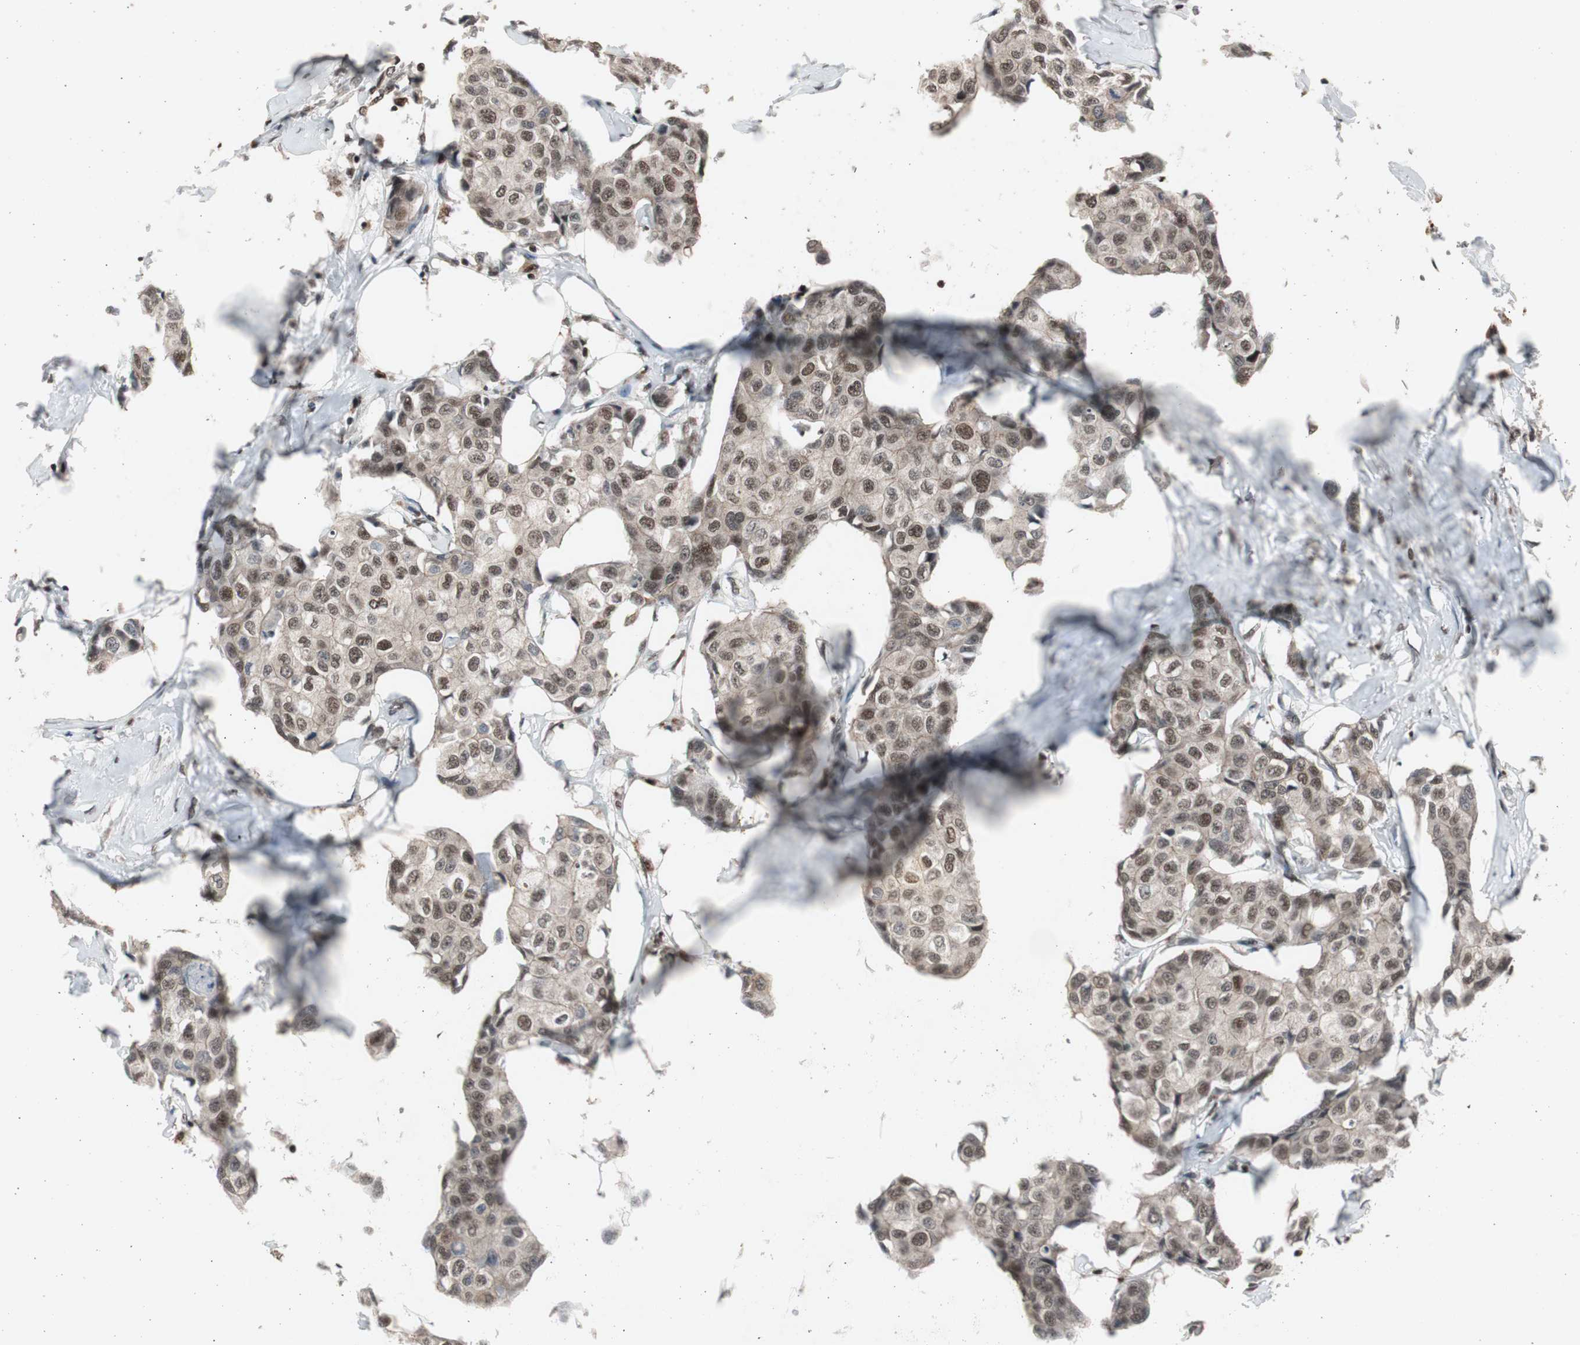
{"staining": {"intensity": "moderate", "quantity": ">75%", "location": "nuclear"}, "tissue": "breast cancer", "cell_type": "Tumor cells", "image_type": "cancer", "snomed": [{"axis": "morphology", "description": "Duct carcinoma"}, {"axis": "topography", "description": "Breast"}], "caption": "Human breast intraductal carcinoma stained for a protein (brown) exhibits moderate nuclear positive staining in about >75% of tumor cells.", "gene": "RPA1", "patient": {"sex": "female", "age": 80}}